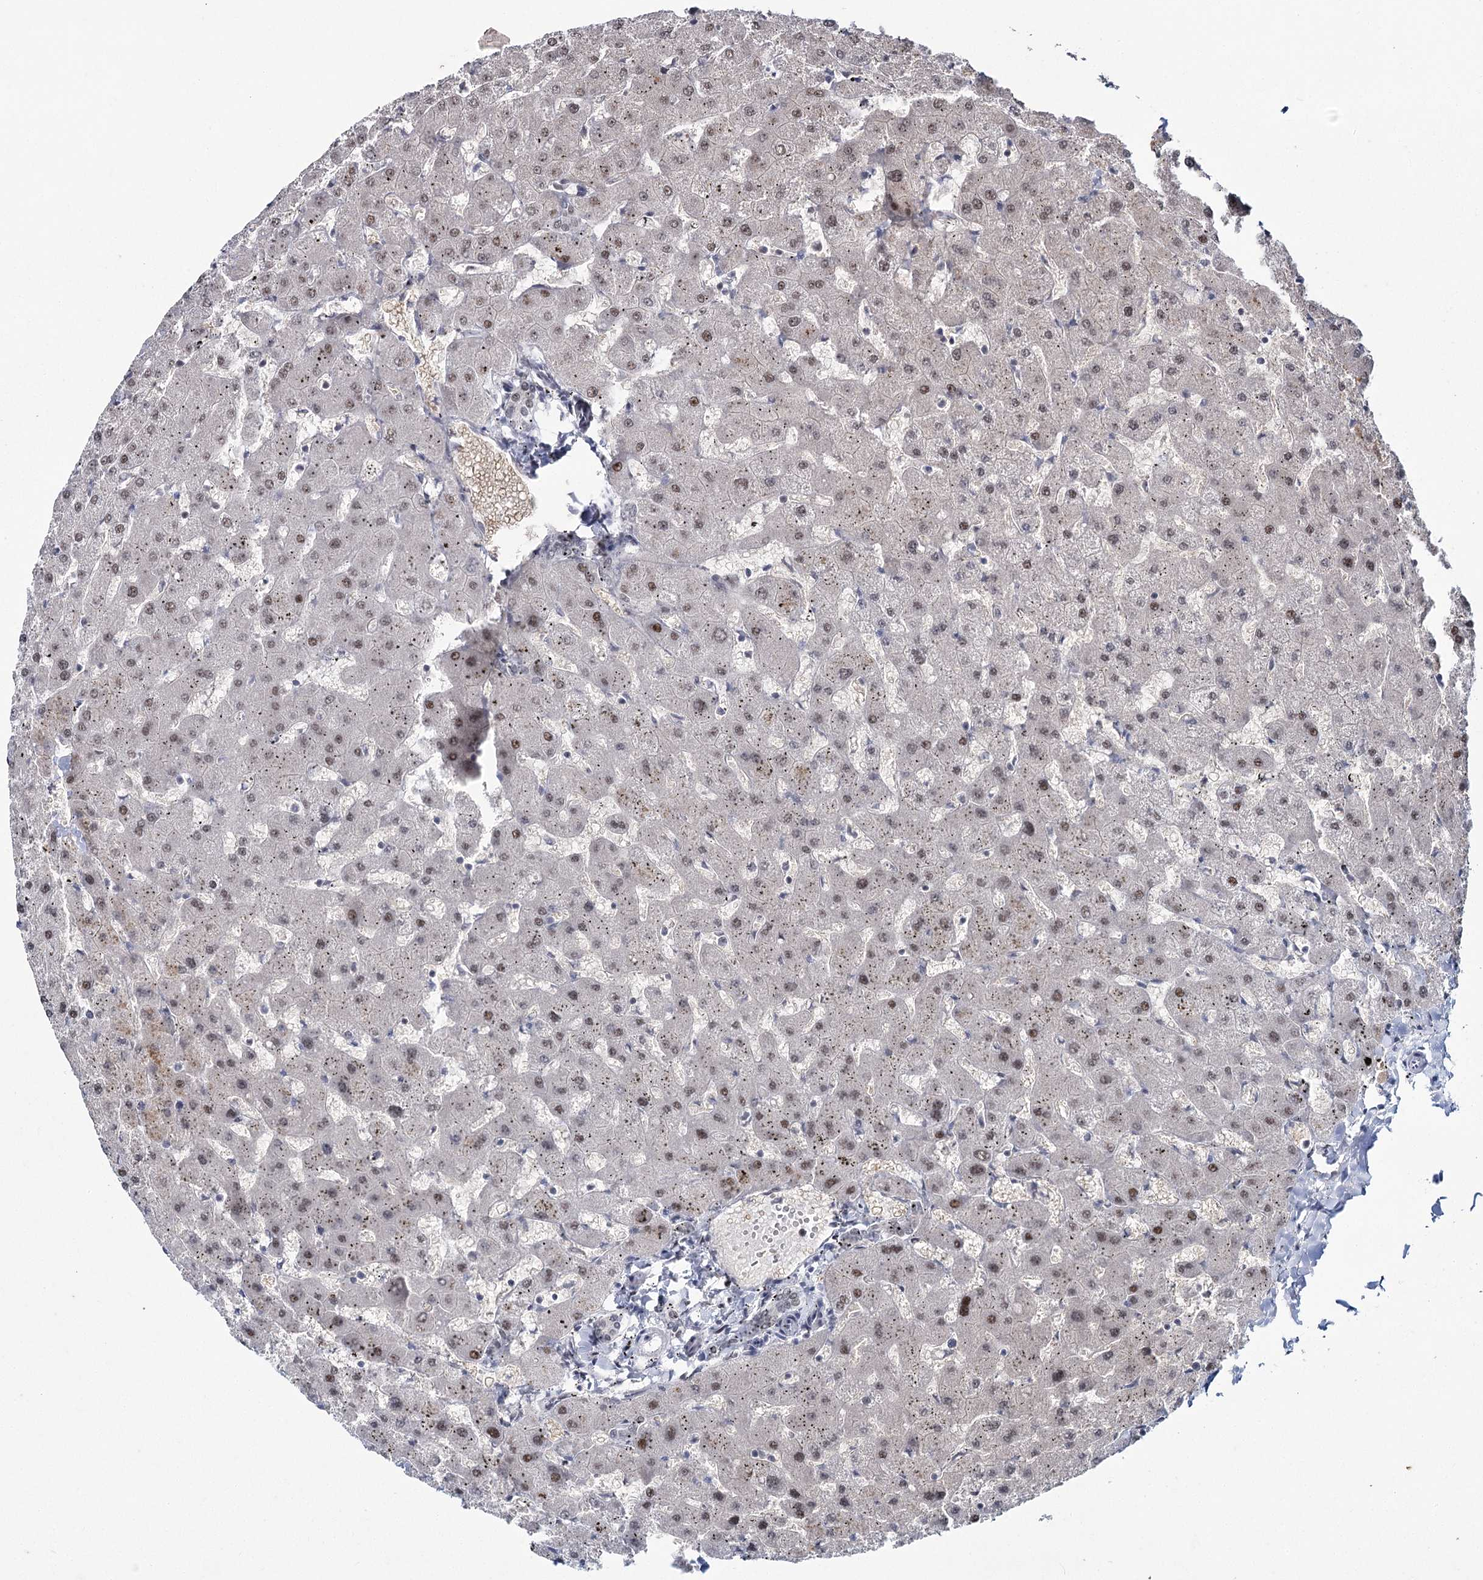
{"staining": {"intensity": "moderate", "quantity": "25%-75%", "location": "nuclear"}, "tissue": "liver", "cell_type": "Cholangiocytes", "image_type": "normal", "snomed": [{"axis": "morphology", "description": "Normal tissue, NOS"}, {"axis": "topography", "description": "Liver"}], "caption": "DAB immunohistochemical staining of normal liver shows moderate nuclear protein expression in about 25%-75% of cholangiocytes.", "gene": "SCAF8", "patient": {"sex": "female", "age": 63}}